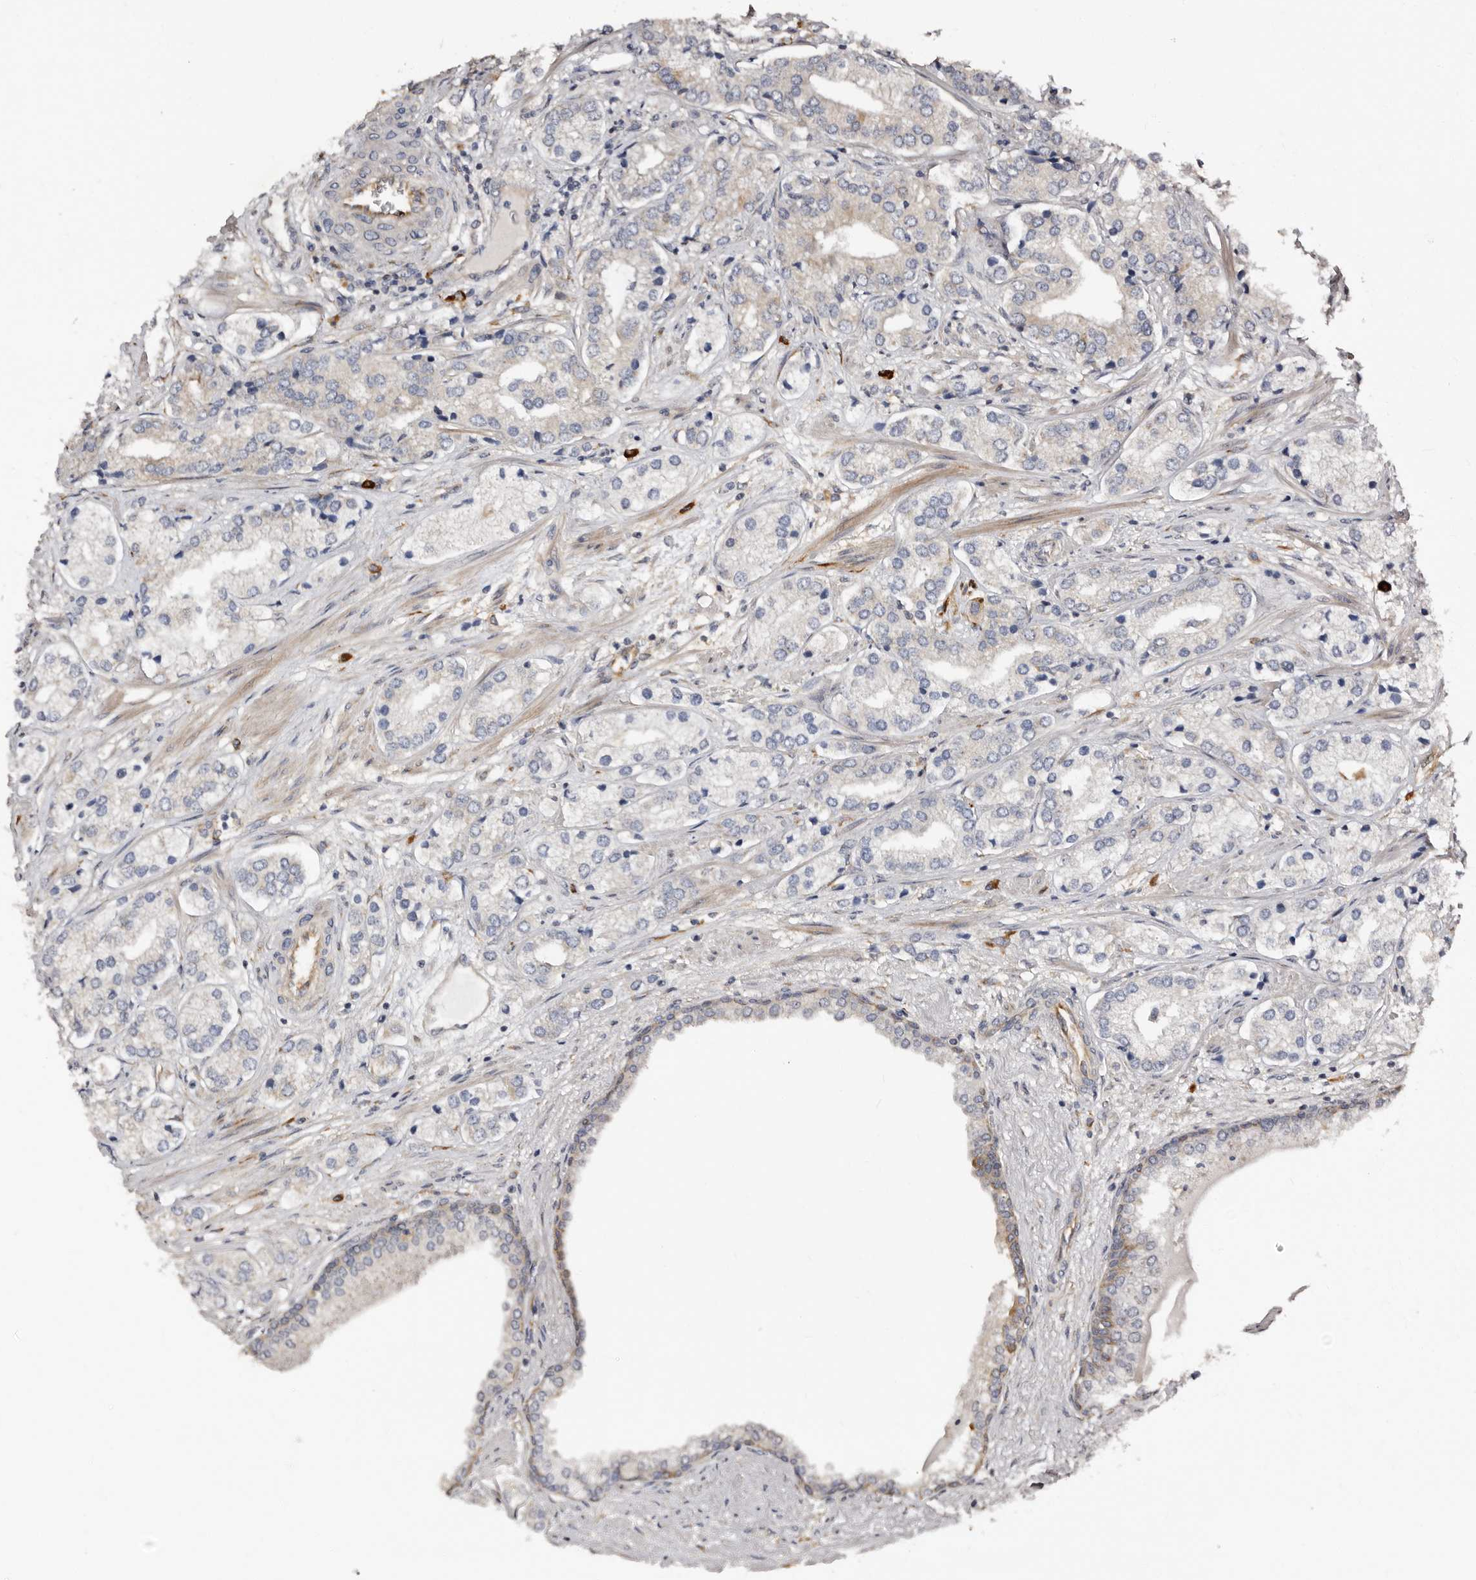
{"staining": {"intensity": "negative", "quantity": "none", "location": "none"}, "tissue": "prostate cancer", "cell_type": "Tumor cells", "image_type": "cancer", "snomed": [{"axis": "morphology", "description": "Adenocarcinoma, High grade"}, {"axis": "topography", "description": "Prostate"}], "caption": "Micrograph shows no significant protein expression in tumor cells of prostate cancer (high-grade adenocarcinoma). (DAB (3,3'-diaminobenzidine) immunohistochemistry with hematoxylin counter stain).", "gene": "TBC1D22B", "patient": {"sex": "male", "age": 66}}